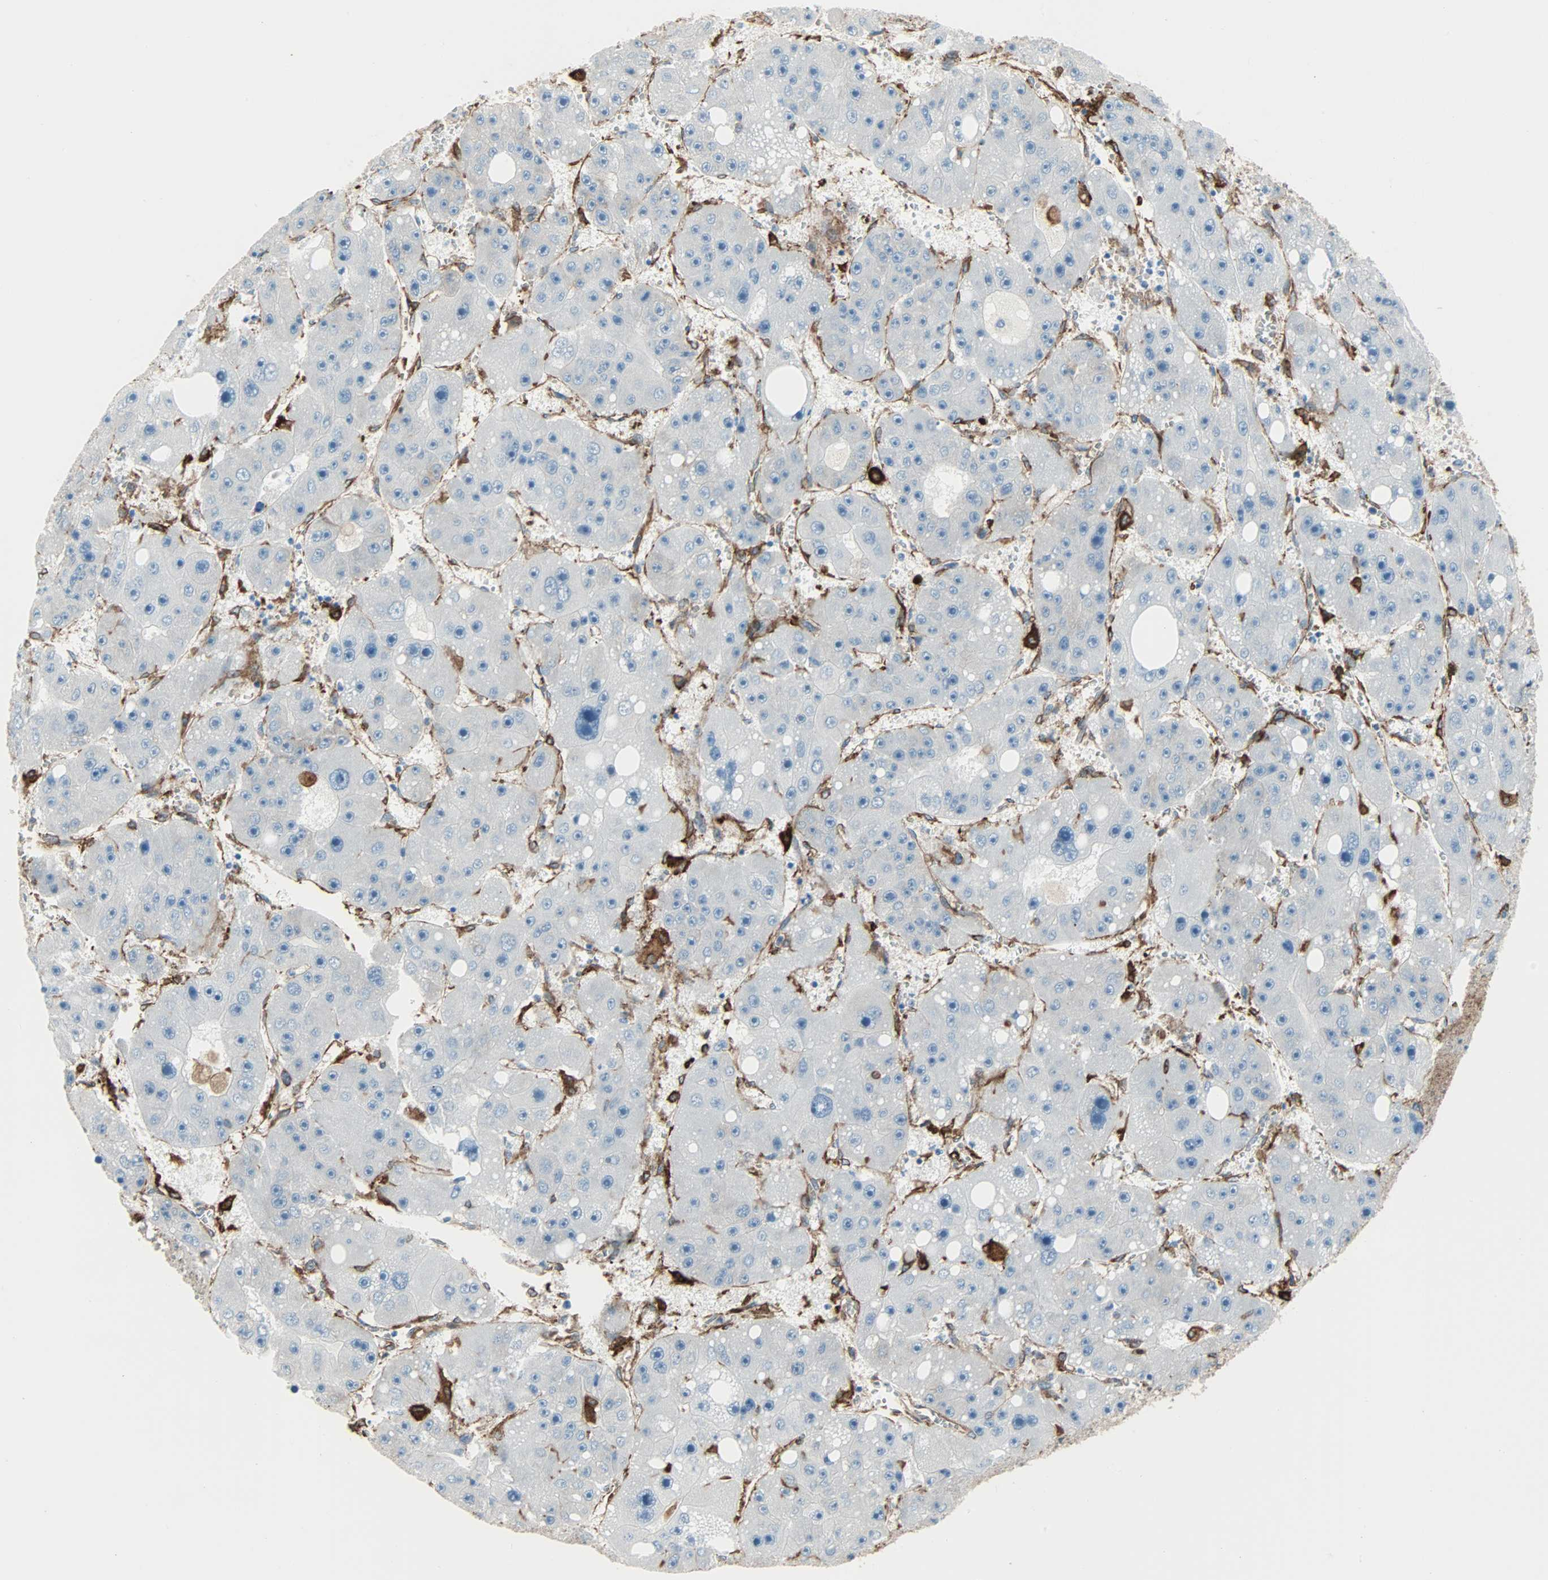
{"staining": {"intensity": "negative", "quantity": "none", "location": "none"}, "tissue": "liver cancer", "cell_type": "Tumor cells", "image_type": "cancer", "snomed": [{"axis": "morphology", "description": "Carcinoma, Hepatocellular, NOS"}, {"axis": "topography", "description": "Liver"}], "caption": "Tumor cells are negative for protein expression in human liver cancer. (Stains: DAB (3,3'-diaminobenzidine) immunohistochemistry (IHC) with hematoxylin counter stain, Microscopy: brightfield microscopy at high magnification).", "gene": "EPB41L2", "patient": {"sex": "female", "age": 61}}